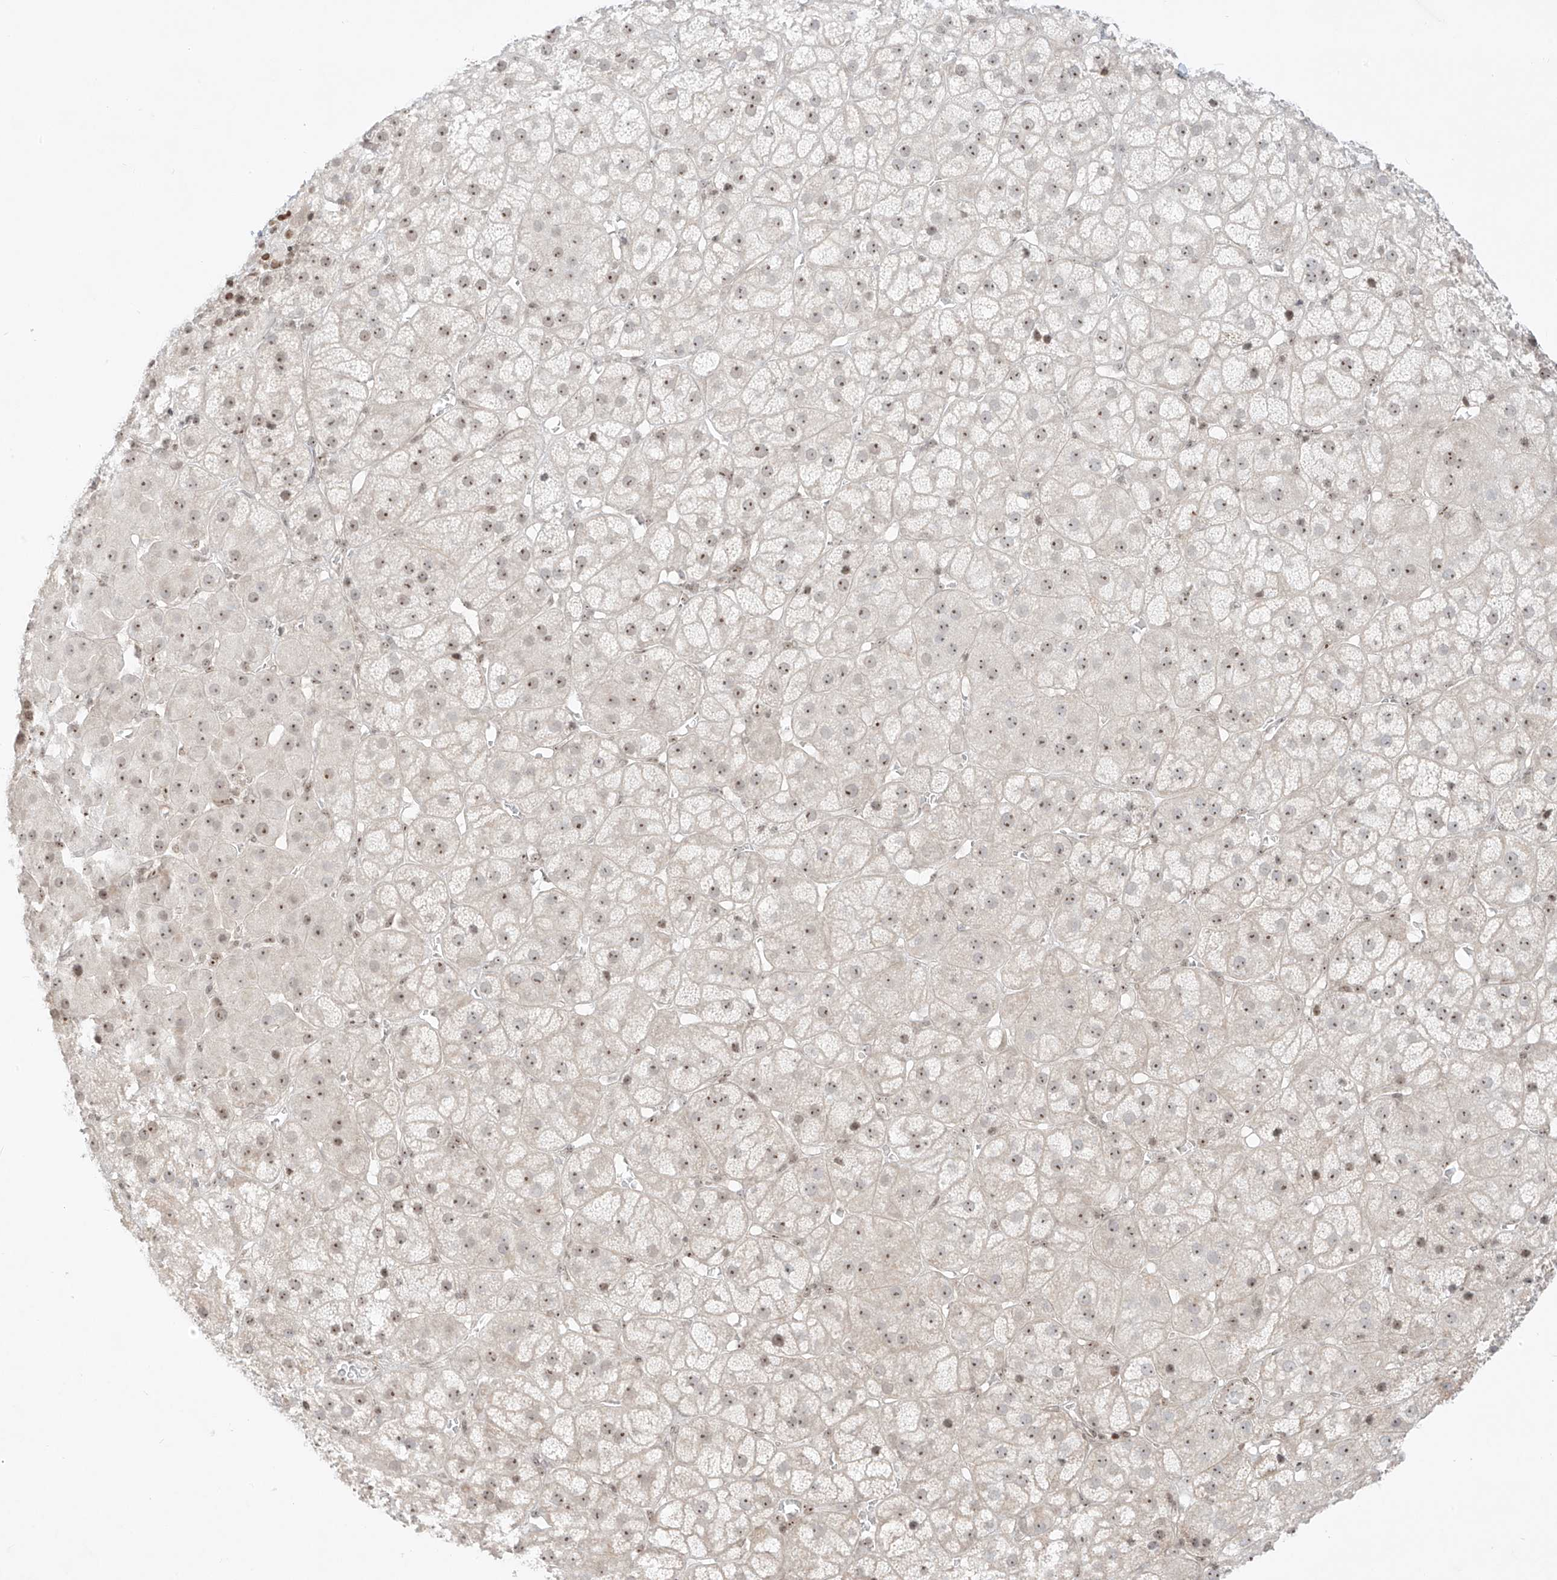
{"staining": {"intensity": "weak", "quantity": "25%-75%", "location": "cytoplasmic/membranous,nuclear"}, "tissue": "adrenal gland", "cell_type": "Glandular cells", "image_type": "normal", "snomed": [{"axis": "morphology", "description": "Normal tissue, NOS"}, {"axis": "topography", "description": "Adrenal gland"}], "caption": "Immunohistochemistry (IHC) of normal human adrenal gland shows low levels of weak cytoplasmic/membranous,nuclear staining in about 25%-75% of glandular cells. (DAB (3,3'-diaminobenzidine) IHC with brightfield microscopy, high magnification).", "gene": "ZNF512", "patient": {"sex": "female", "age": 57}}